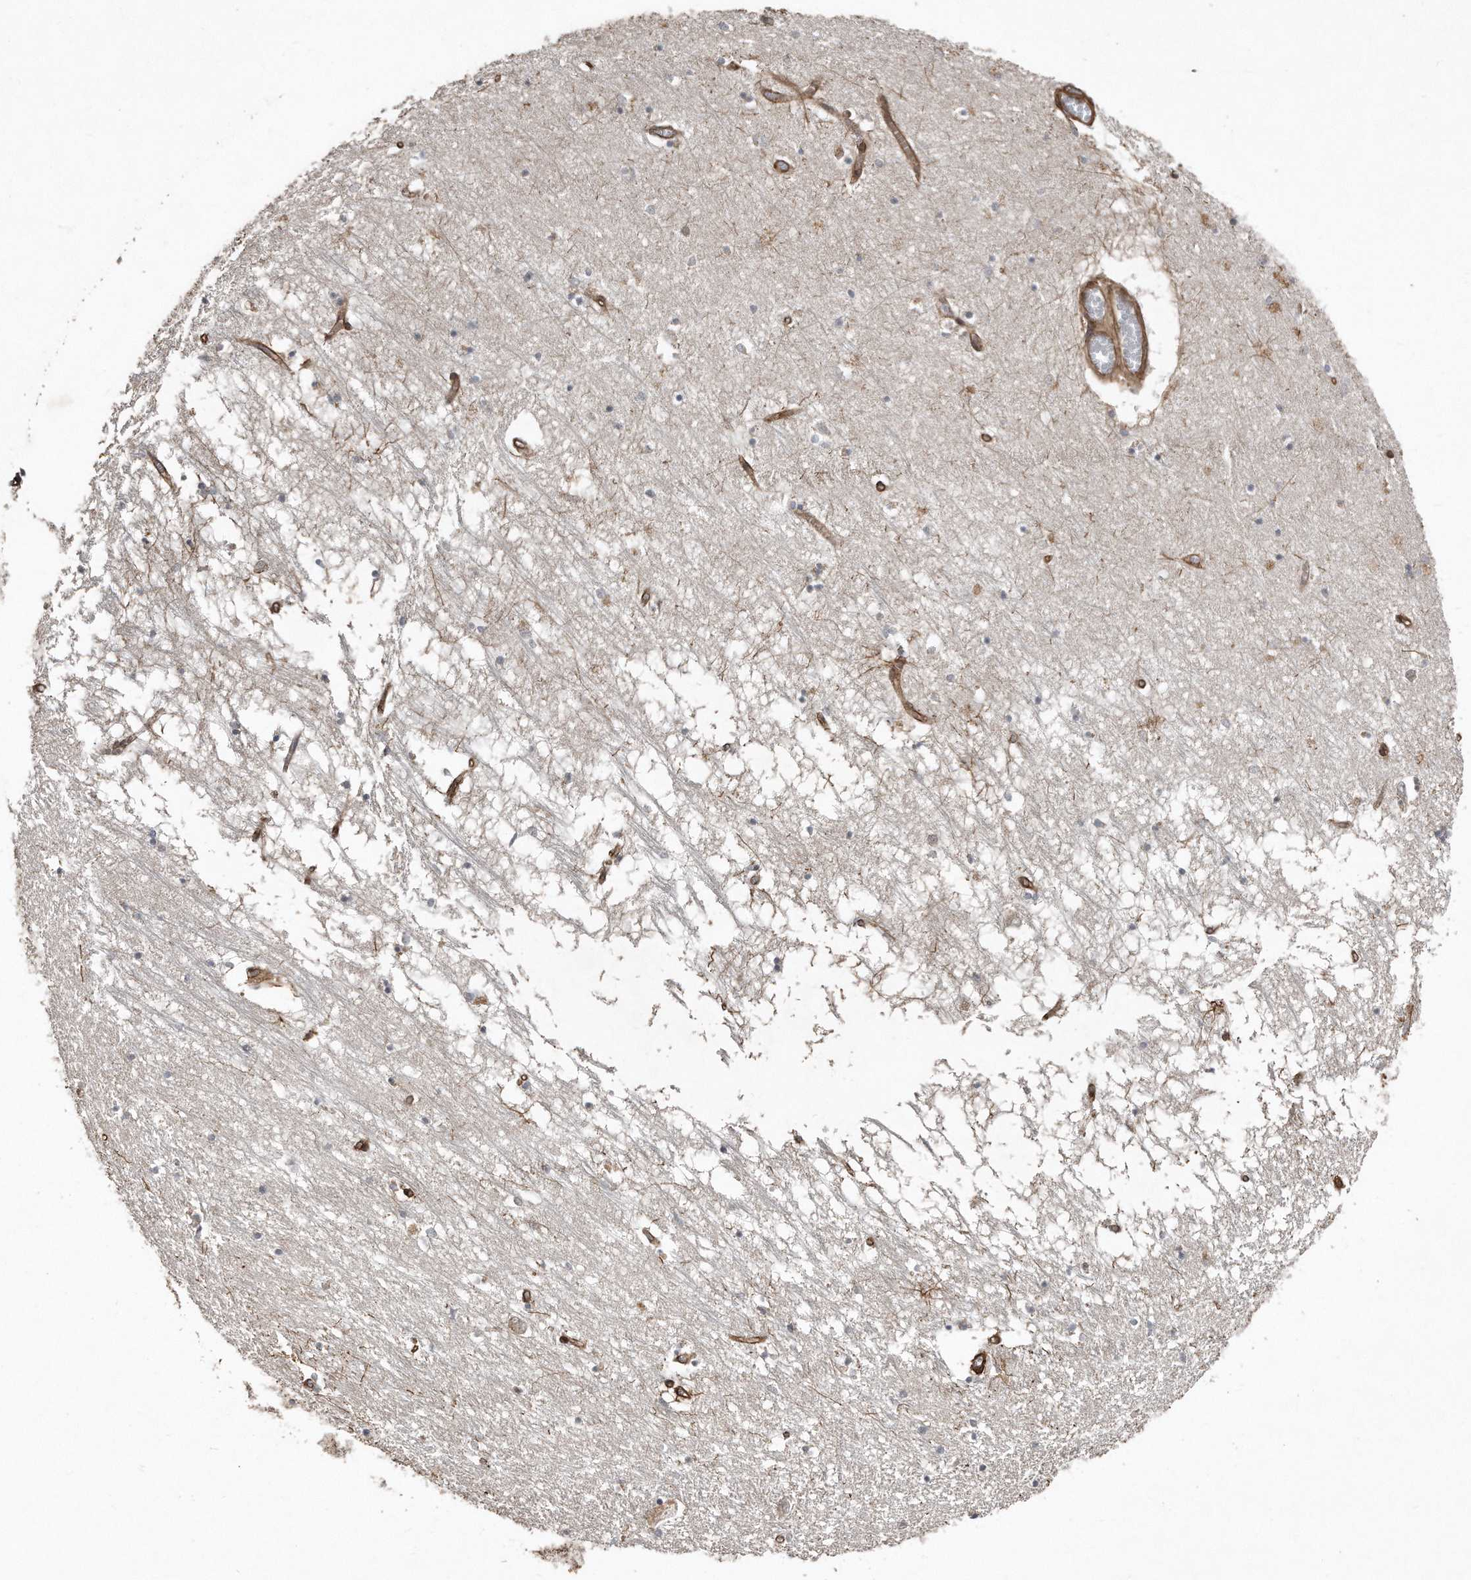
{"staining": {"intensity": "negative", "quantity": "none", "location": "none"}, "tissue": "hippocampus", "cell_type": "Glial cells", "image_type": "normal", "snomed": [{"axis": "morphology", "description": "Normal tissue, NOS"}, {"axis": "topography", "description": "Hippocampus"}], "caption": "Photomicrograph shows no significant protein positivity in glial cells of unremarkable hippocampus. (Stains: DAB (3,3'-diaminobenzidine) IHC with hematoxylin counter stain, Microscopy: brightfield microscopy at high magnification).", "gene": "SNAP47", "patient": {"sex": "male", "age": 70}}